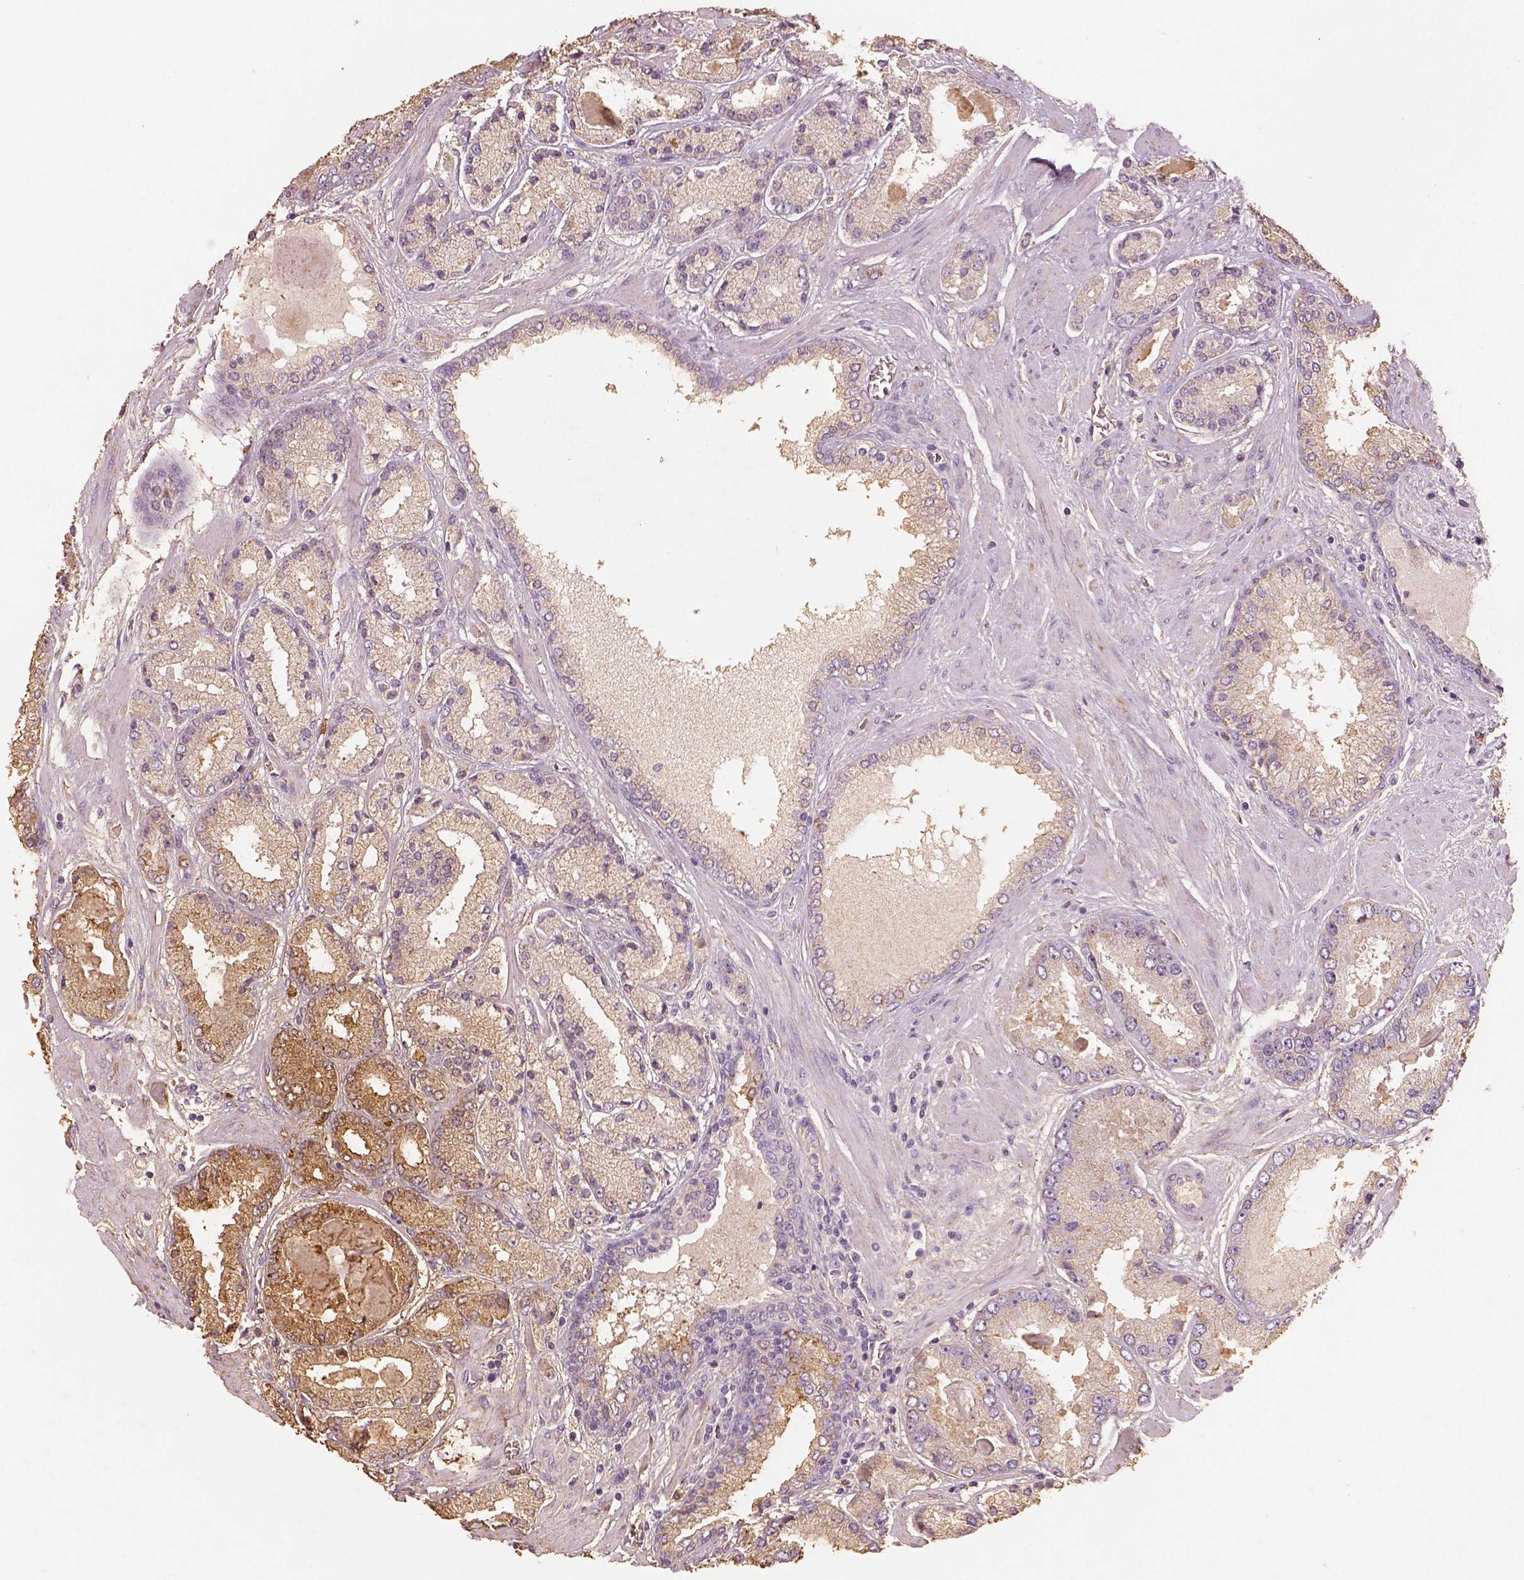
{"staining": {"intensity": "moderate", "quantity": "<25%", "location": "cytoplasmic/membranous"}, "tissue": "prostate cancer", "cell_type": "Tumor cells", "image_type": "cancer", "snomed": [{"axis": "morphology", "description": "Adenocarcinoma, High grade"}, {"axis": "topography", "description": "Prostate"}], "caption": "A micrograph showing moderate cytoplasmic/membranous positivity in about <25% of tumor cells in adenocarcinoma (high-grade) (prostate), as visualized by brown immunohistochemical staining.", "gene": "AP2B1", "patient": {"sex": "male", "age": 67}}